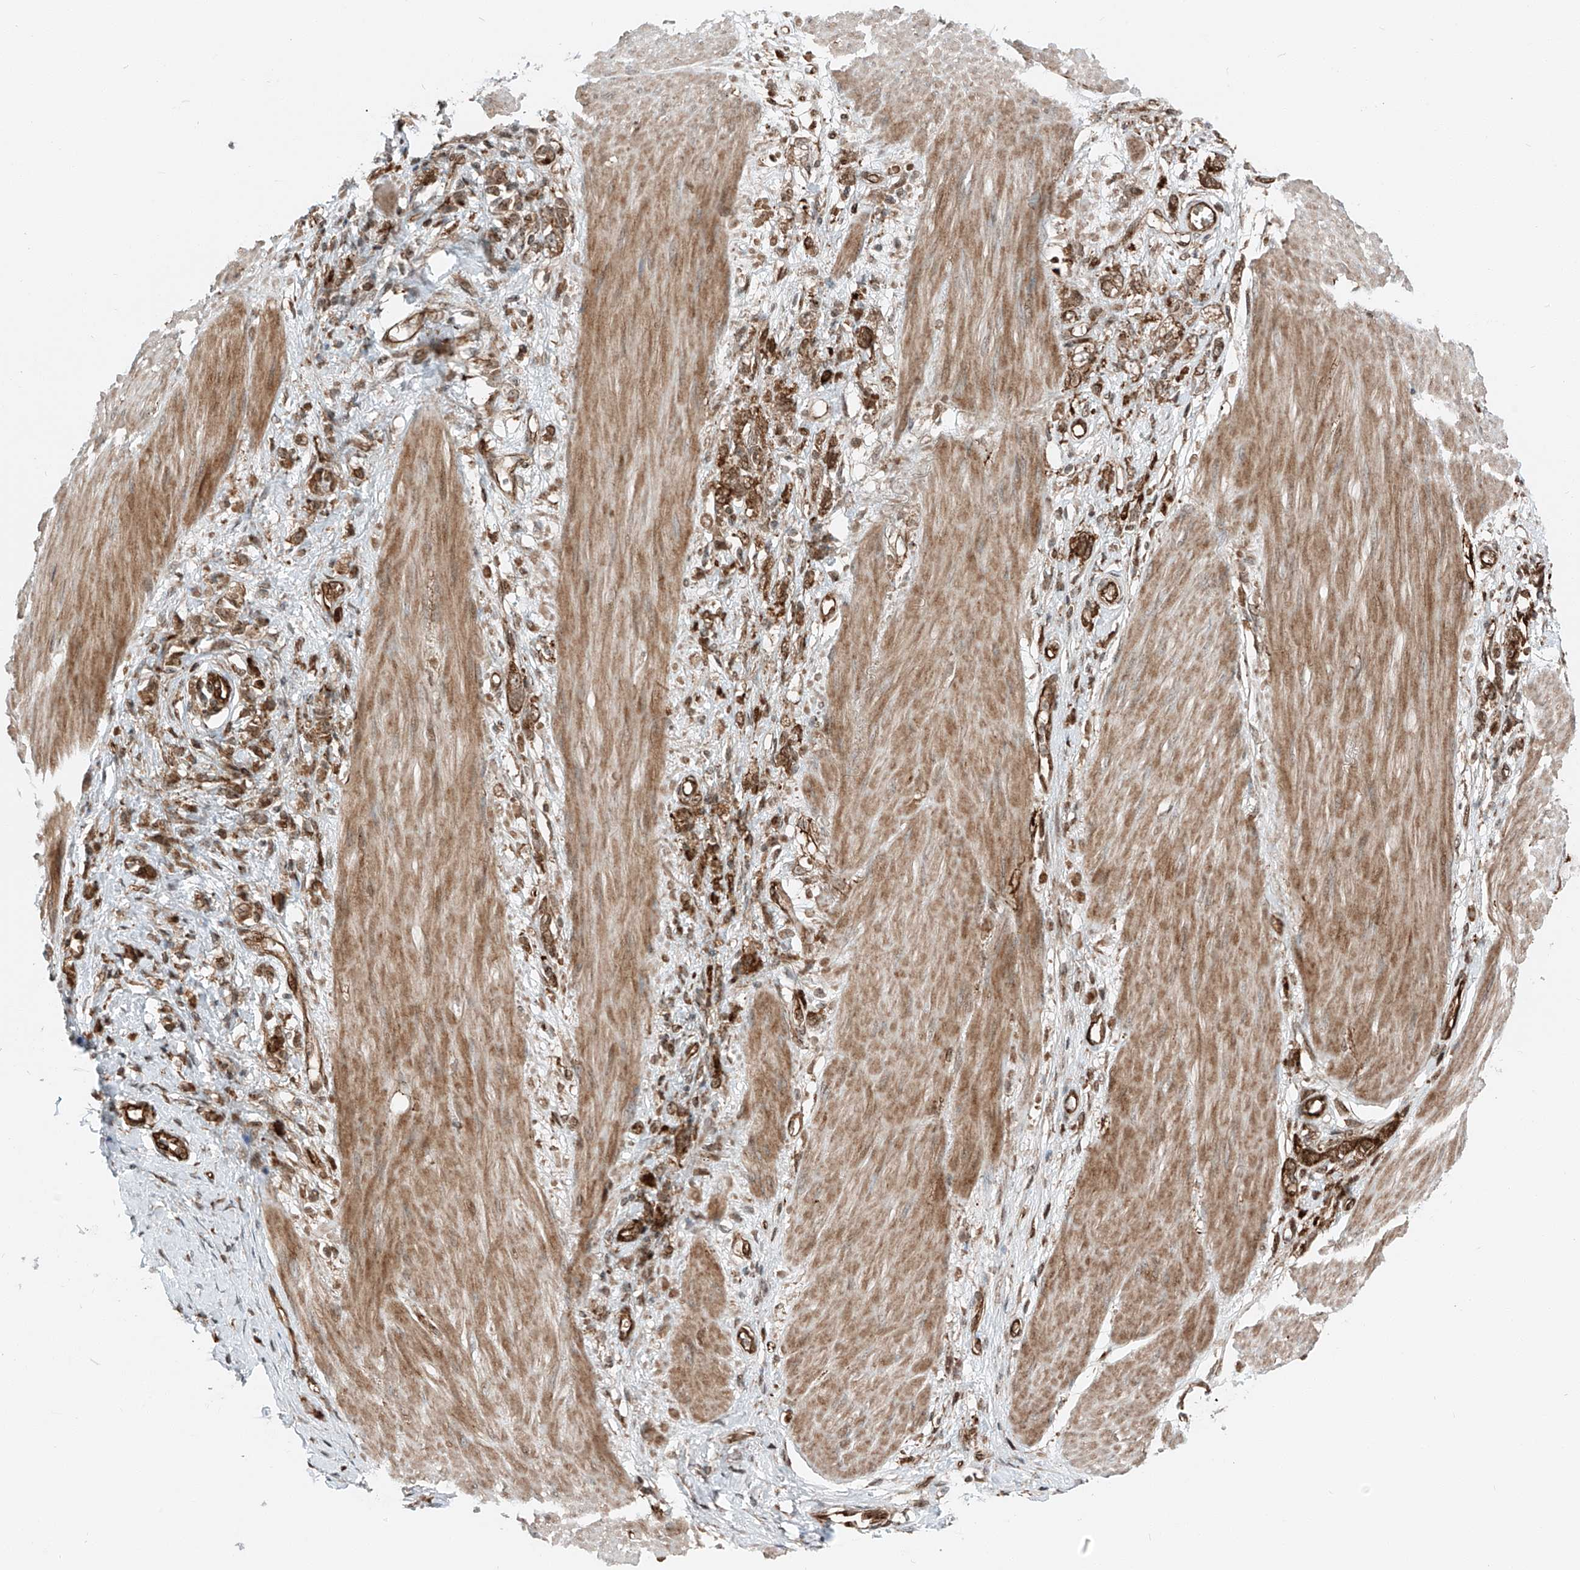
{"staining": {"intensity": "strong", "quantity": ">75%", "location": "cytoplasmic/membranous"}, "tissue": "stomach cancer", "cell_type": "Tumor cells", "image_type": "cancer", "snomed": [{"axis": "morphology", "description": "Adenocarcinoma, NOS"}, {"axis": "topography", "description": "Stomach"}], "caption": "IHC micrograph of human adenocarcinoma (stomach) stained for a protein (brown), which displays high levels of strong cytoplasmic/membranous staining in about >75% of tumor cells.", "gene": "USP48", "patient": {"sex": "female", "age": 76}}